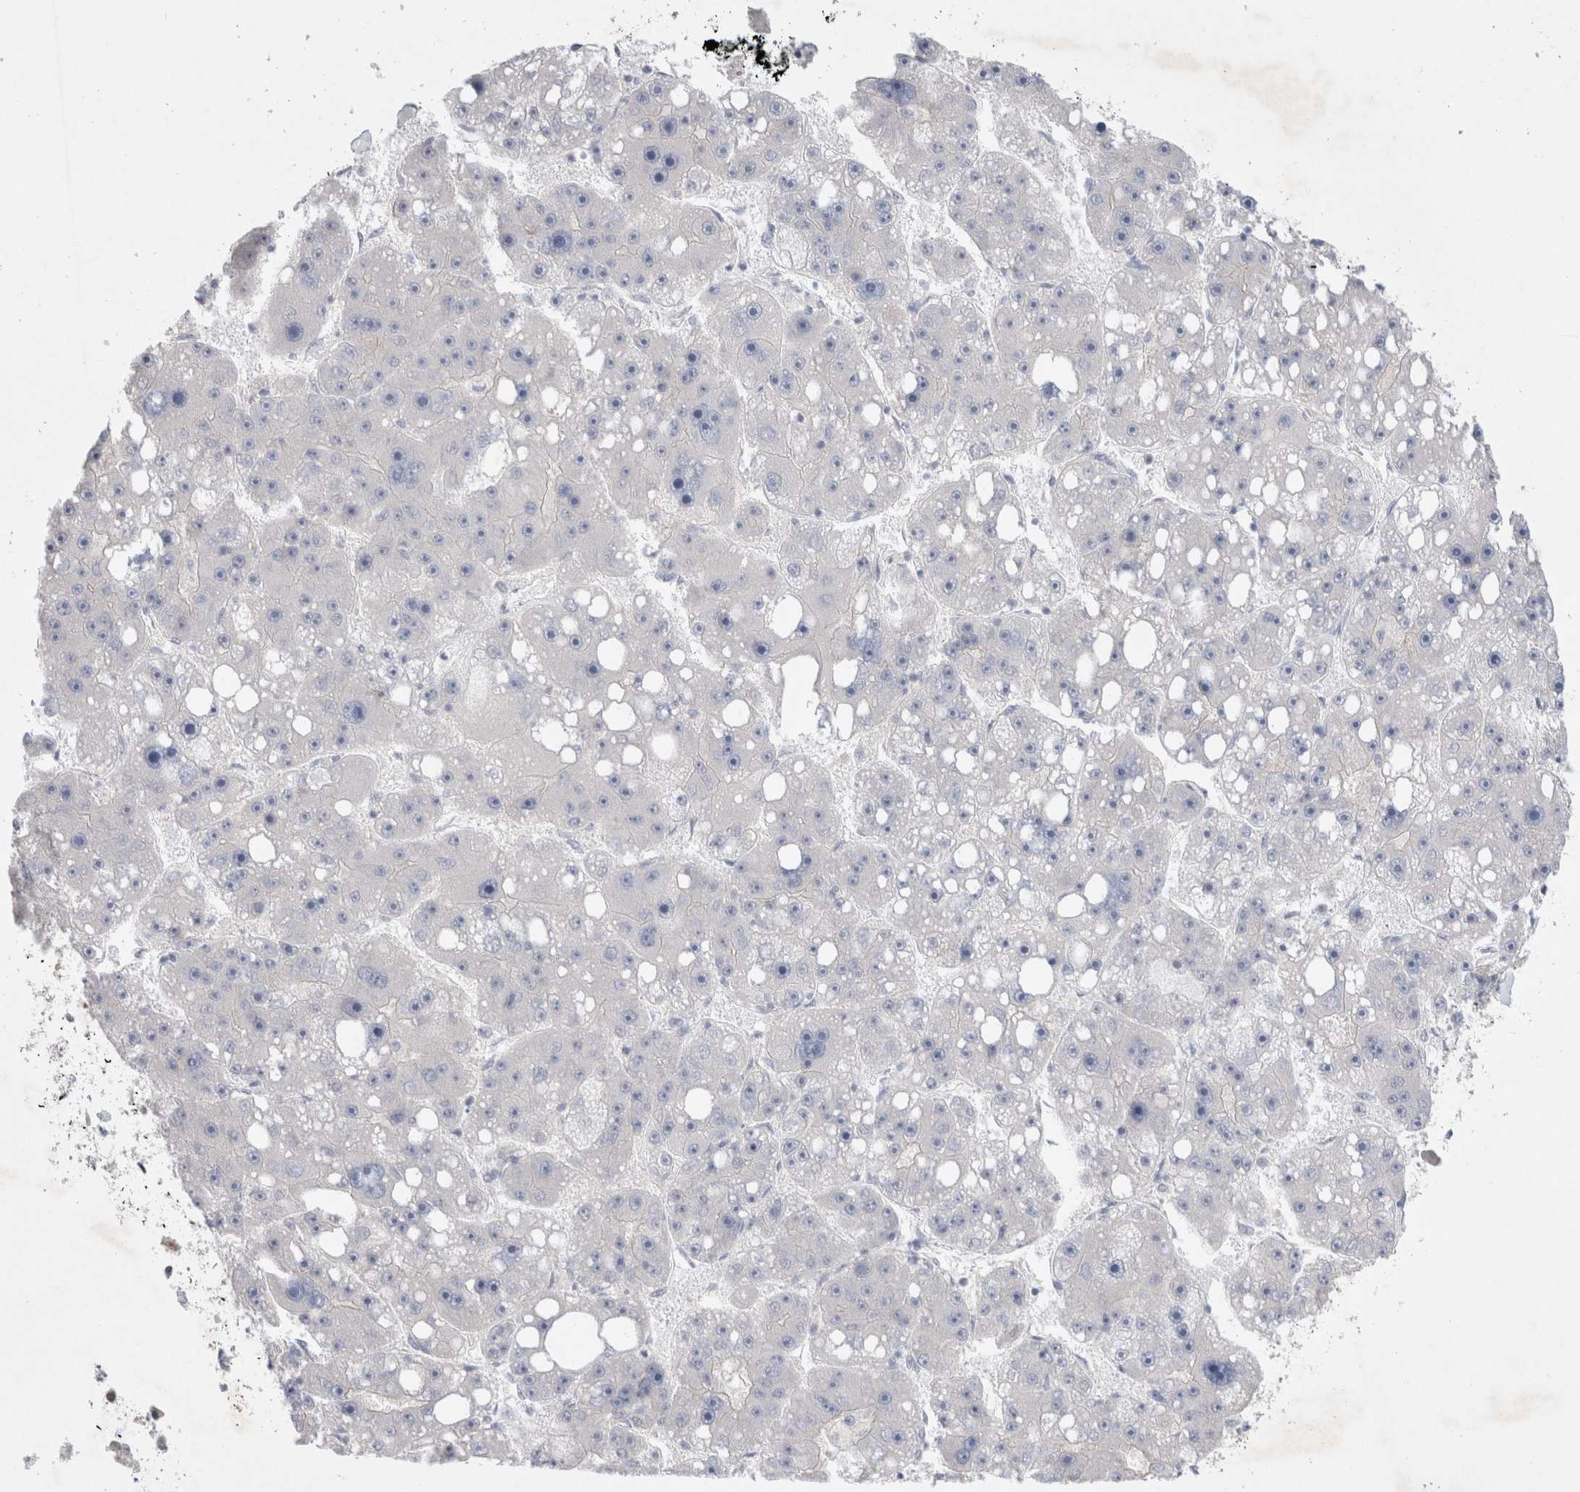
{"staining": {"intensity": "negative", "quantity": "none", "location": "none"}, "tissue": "liver cancer", "cell_type": "Tumor cells", "image_type": "cancer", "snomed": [{"axis": "morphology", "description": "Cholangiocarcinoma"}, {"axis": "topography", "description": "Liver"}], "caption": "This is an immunohistochemistry (IHC) micrograph of human liver cancer (cholangiocarcinoma). There is no expression in tumor cells.", "gene": "BICD2", "patient": {"sex": "male", "age": 50}}